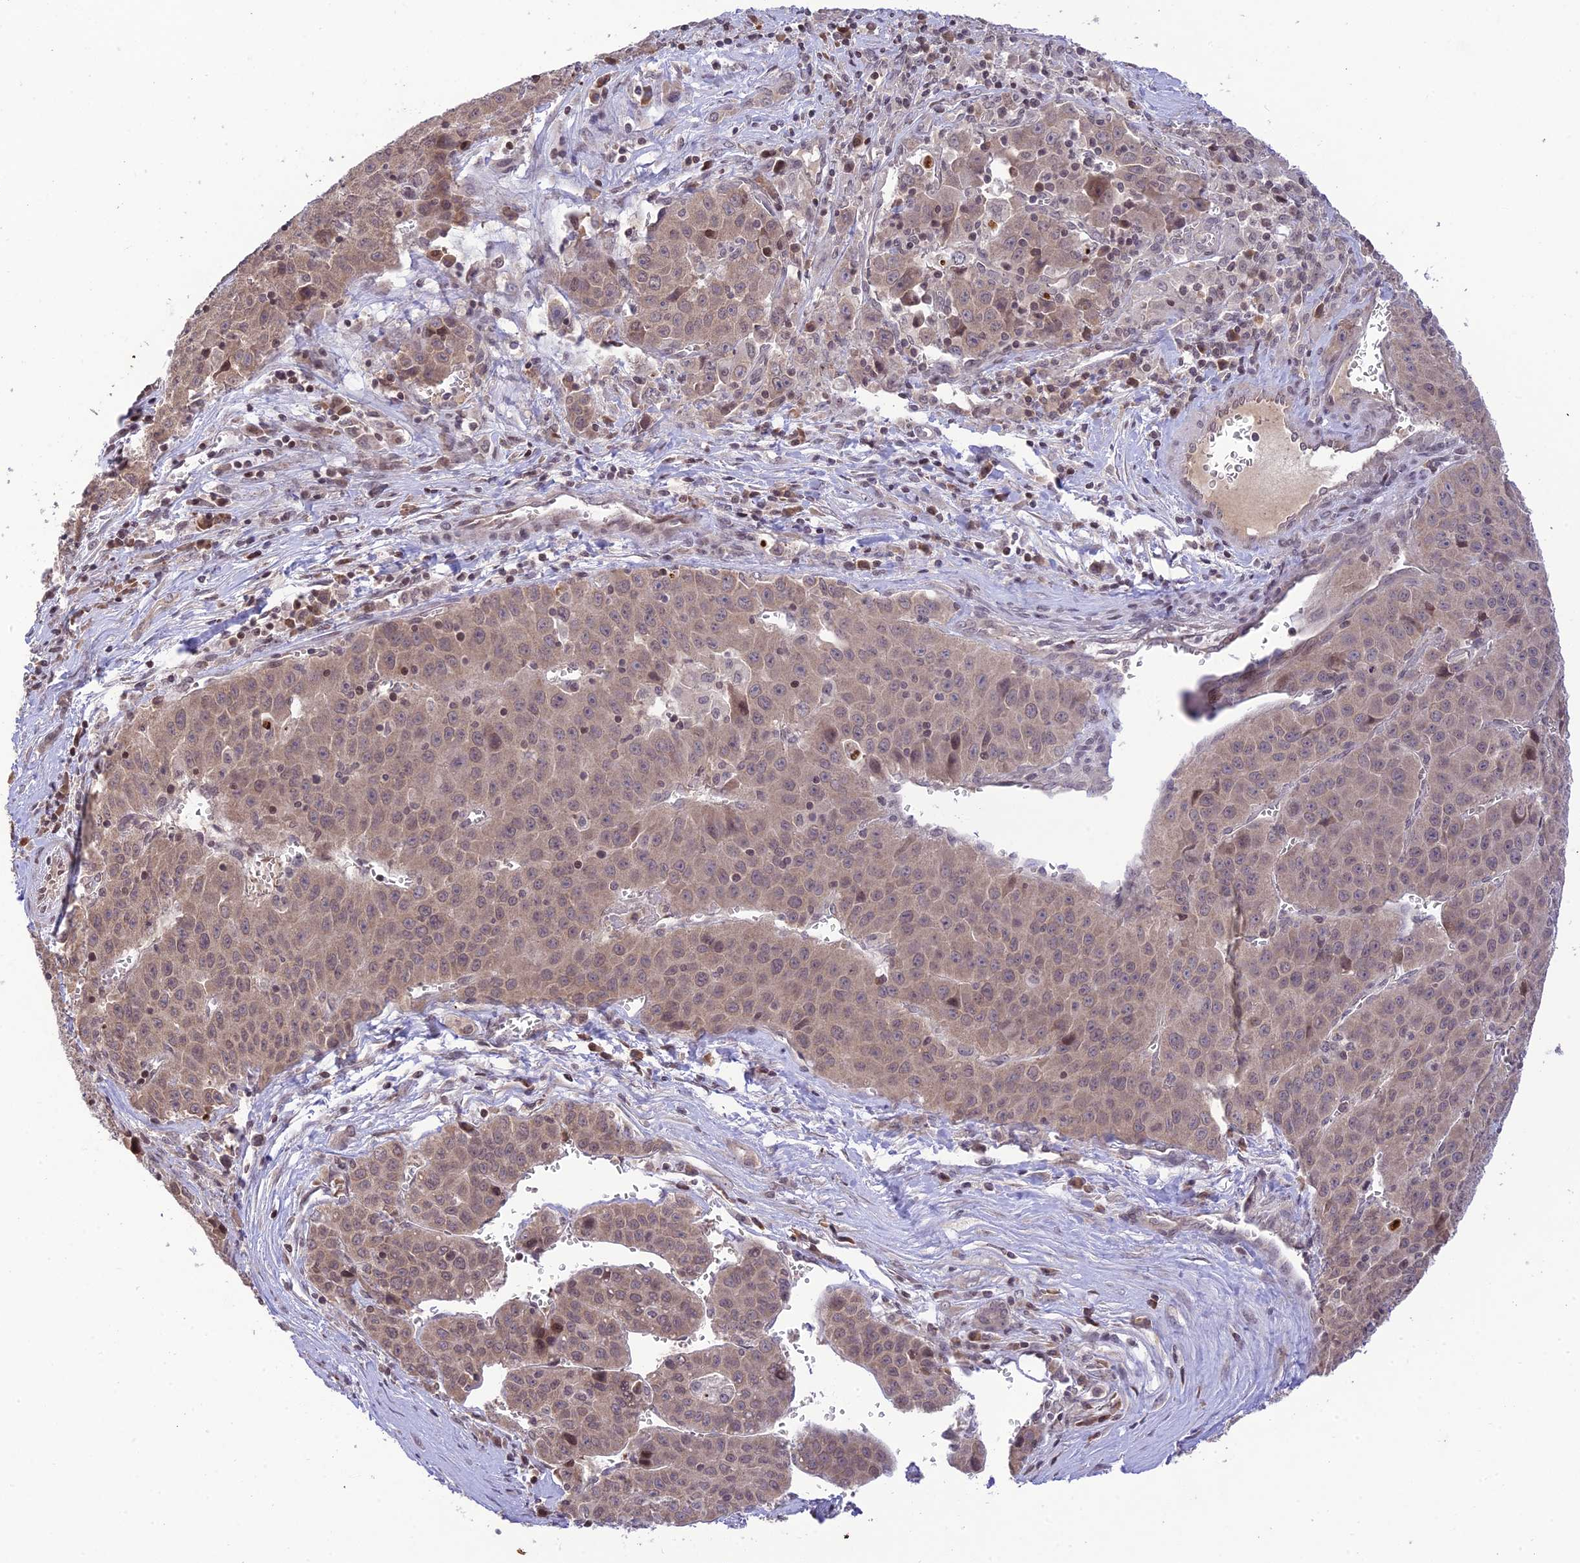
{"staining": {"intensity": "moderate", "quantity": ">75%", "location": "cytoplasmic/membranous,nuclear"}, "tissue": "liver cancer", "cell_type": "Tumor cells", "image_type": "cancer", "snomed": [{"axis": "morphology", "description": "Carcinoma, Hepatocellular, NOS"}, {"axis": "topography", "description": "Liver"}], "caption": "An immunohistochemistry (IHC) histopathology image of tumor tissue is shown. Protein staining in brown labels moderate cytoplasmic/membranous and nuclear positivity in liver cancer (hepatocellular carcinoma) within tumor cells.", "gene": "TEKT1", "patient": {"sex": "female", "age": 53}}